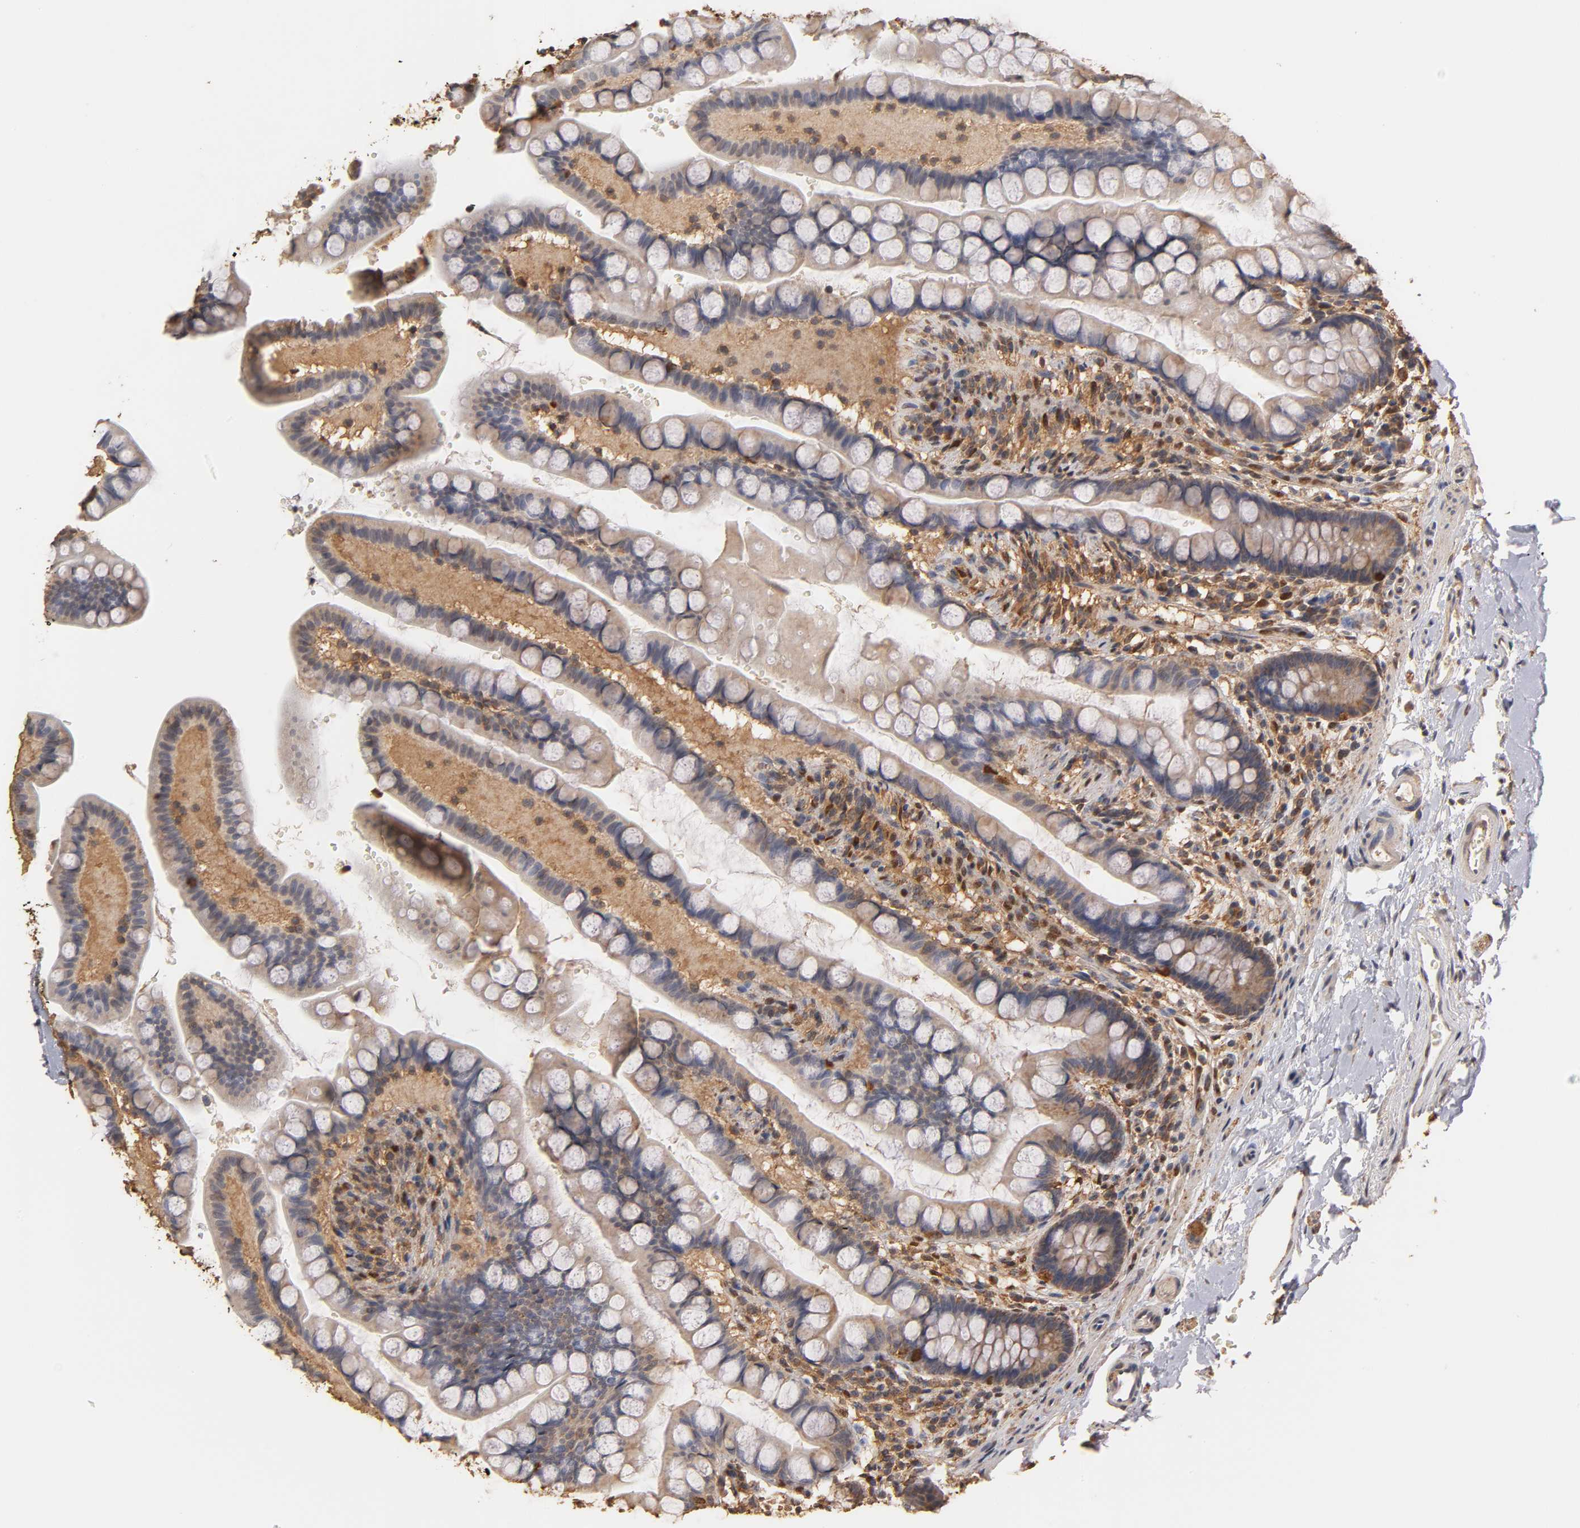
{"staining": {"intensity": "moderate", "quantity": ">75%", "location": "cytoplasmic/membranous"}, "tissue": "small intestine", "cell_type": "Glandular cells", "image_type": "normal", "snomed": [{"axis": "morphology", "description": "Normal tissue, NOS"}, {"axis": "topography", "description": "Small intestine"}], "caption": "Protein expression analysis of normal human small intestine reveals moderate cytoplasmic/membranous staining in about >75% of glandular cells. The protein is stained brown, and the nuclei are stained in blue (DAB (3,3'-diaminobenzidine) IHC with brightfield microscopy, high magnification).", "gene": "PKN1", "patient": {"sex": "female", "age": 58}}